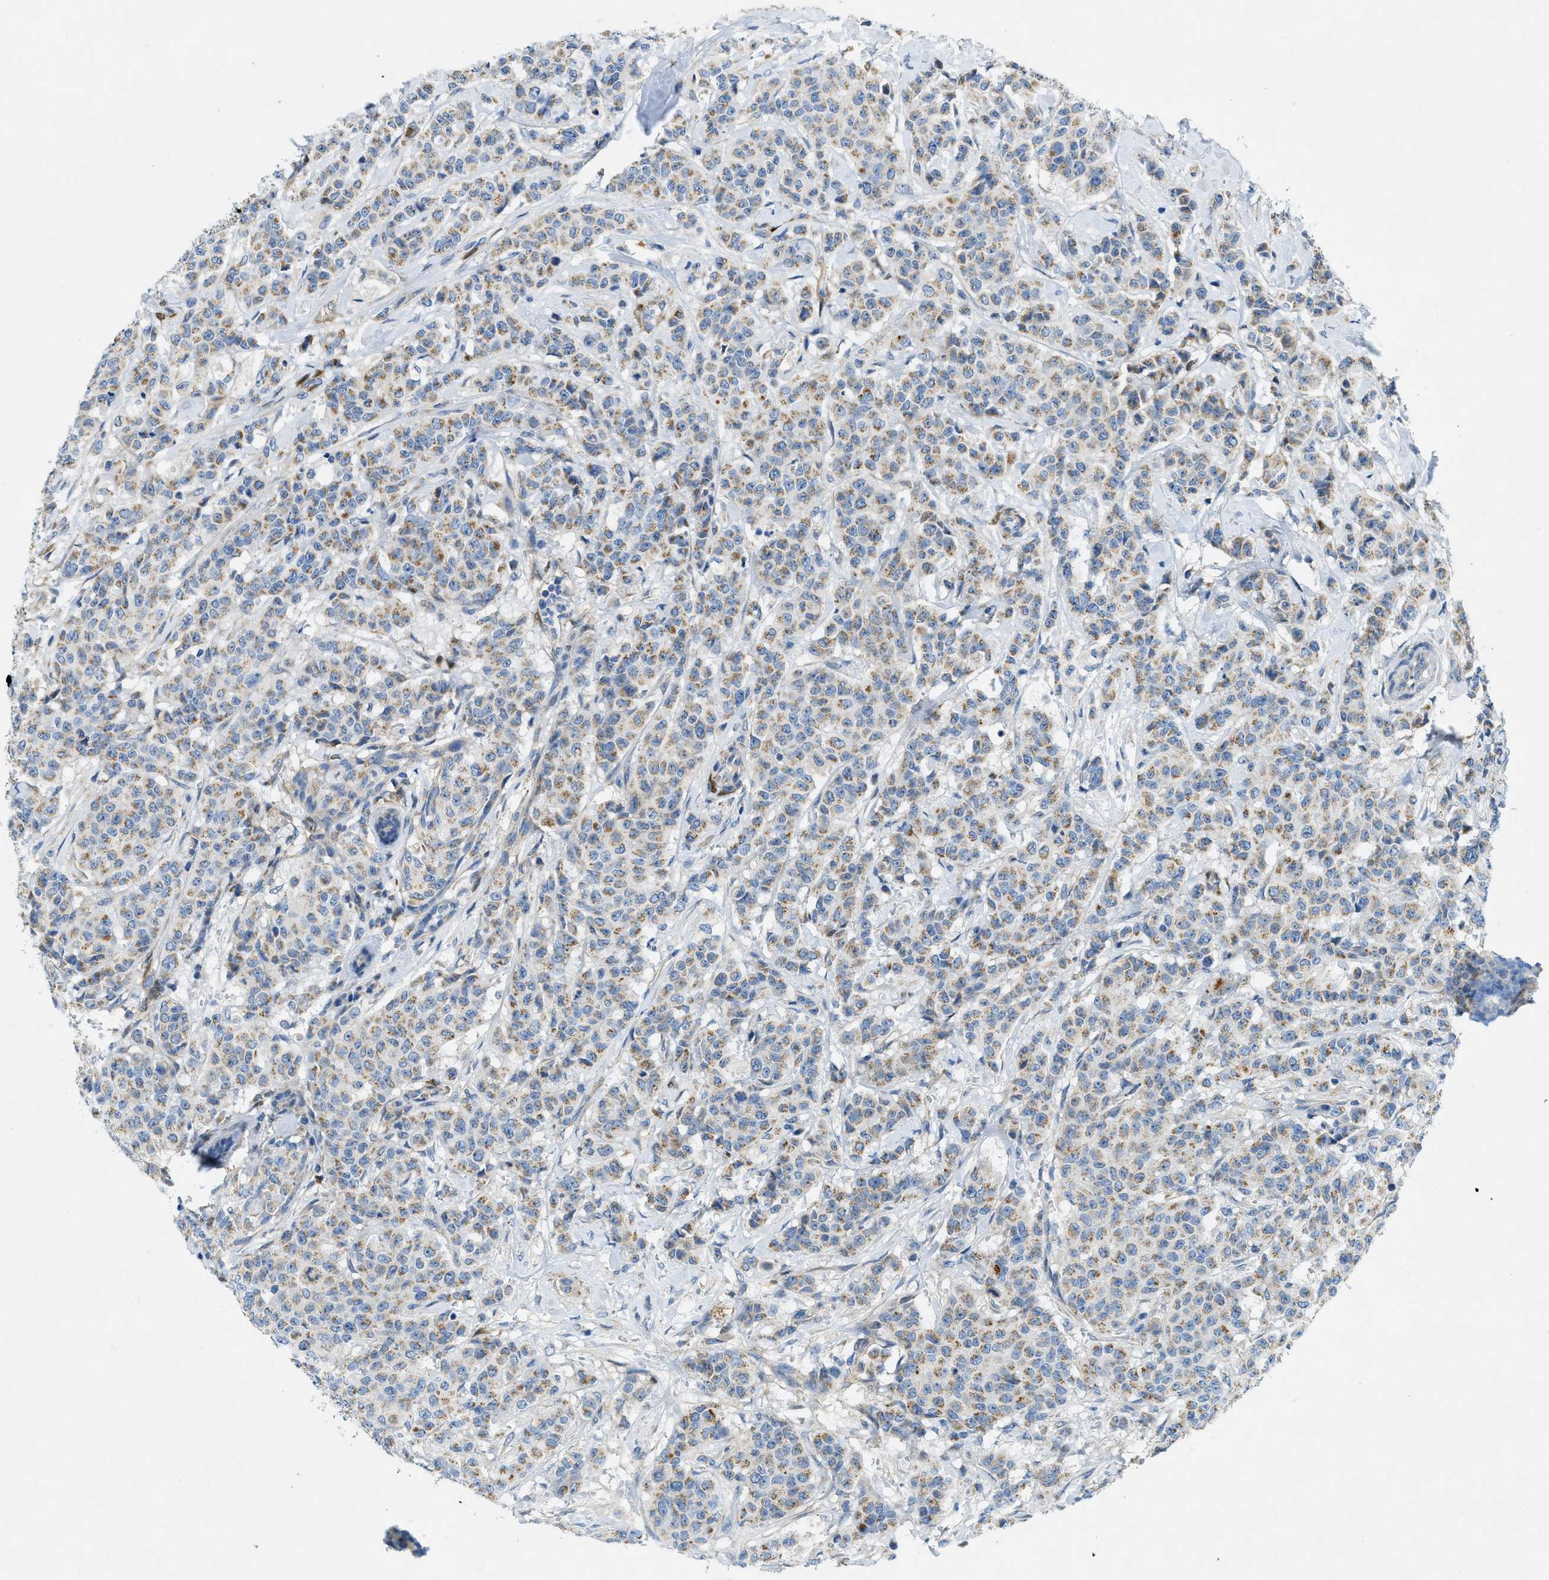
{"staining": {"intensity": "weak", "quantity": ">75%", "location": "cytoplasmic/membranous"}, "tissue": "breast cancer", "cell_type": "Tumor cells", "image_type": "cancer", "snomed": [{"axis": "morphology", "description": "Normal tissue, NOS"}, {"axis": "morphology", "description": "Duct carcinoma"}, {"axis": "topography", "description": "Breast"}], "caption": "Weak cytoplasmic/membranous expression for a protein is appreciated in about >75% of tumor cells of breast cancer (invasive ductal carcinoma) using IHC.", "gene": "CYGB", "patient": {"sex": "female", "age": 40}}